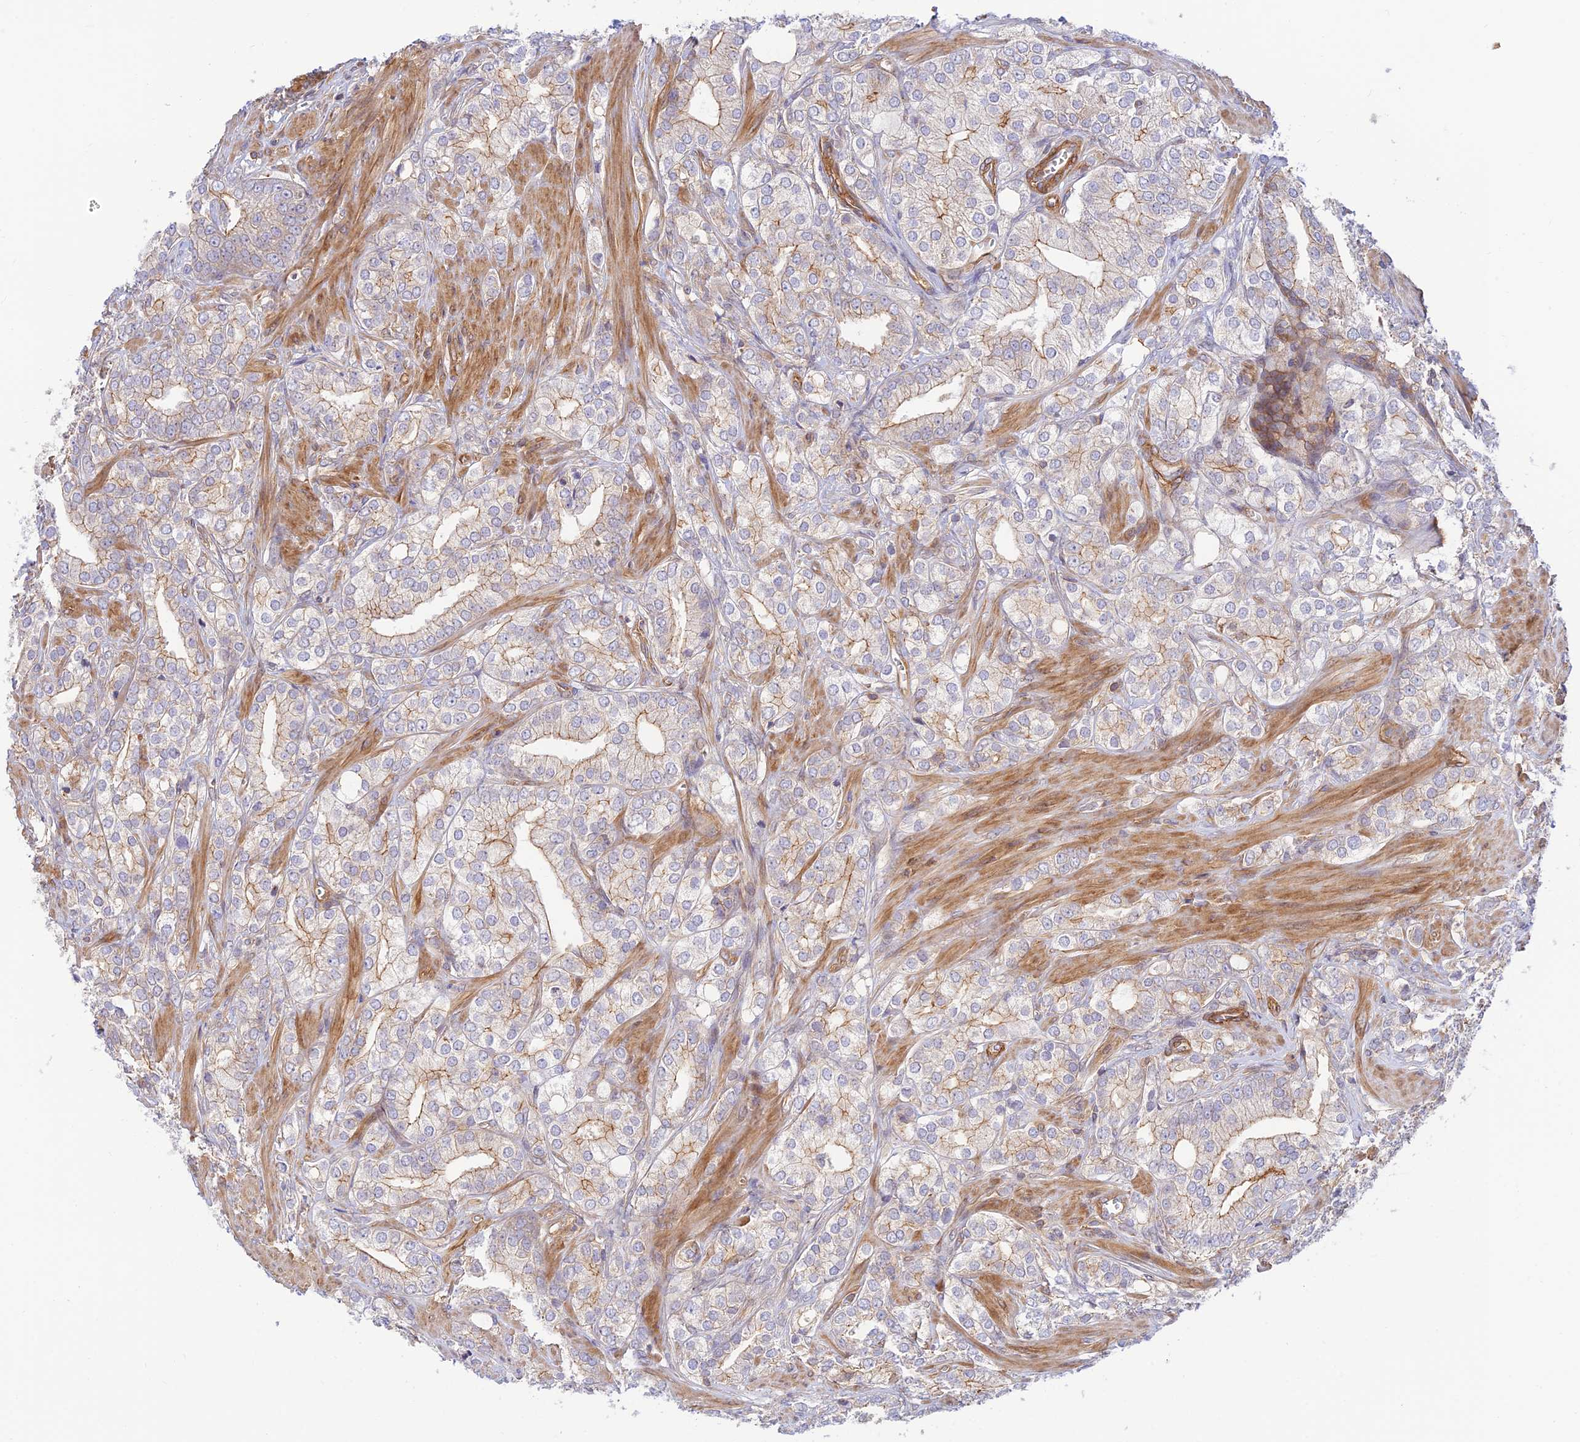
{"staining": {"intensity": "weak", "quantity": "25%-75%", "location": "cytoplasmic/membranous"}, "tissue": "prostate cancer", "cell_type": "Tumor cells", "image_type": "cancer", "snomed": [{"axis": "morphology", "description": "Adenocarcinoma, High grade"}, {"axis": "topography", "description": "Prostate"}], "caption": "Immunohistochemical staining of prostate high-grade adenocarcinoma exhibits weak cytoplasmic/membranous protein expression in about 25%-75% of tumor cells.", "gene": "PPP1R12C", "patient": {"sex": "male", "age": 50}}